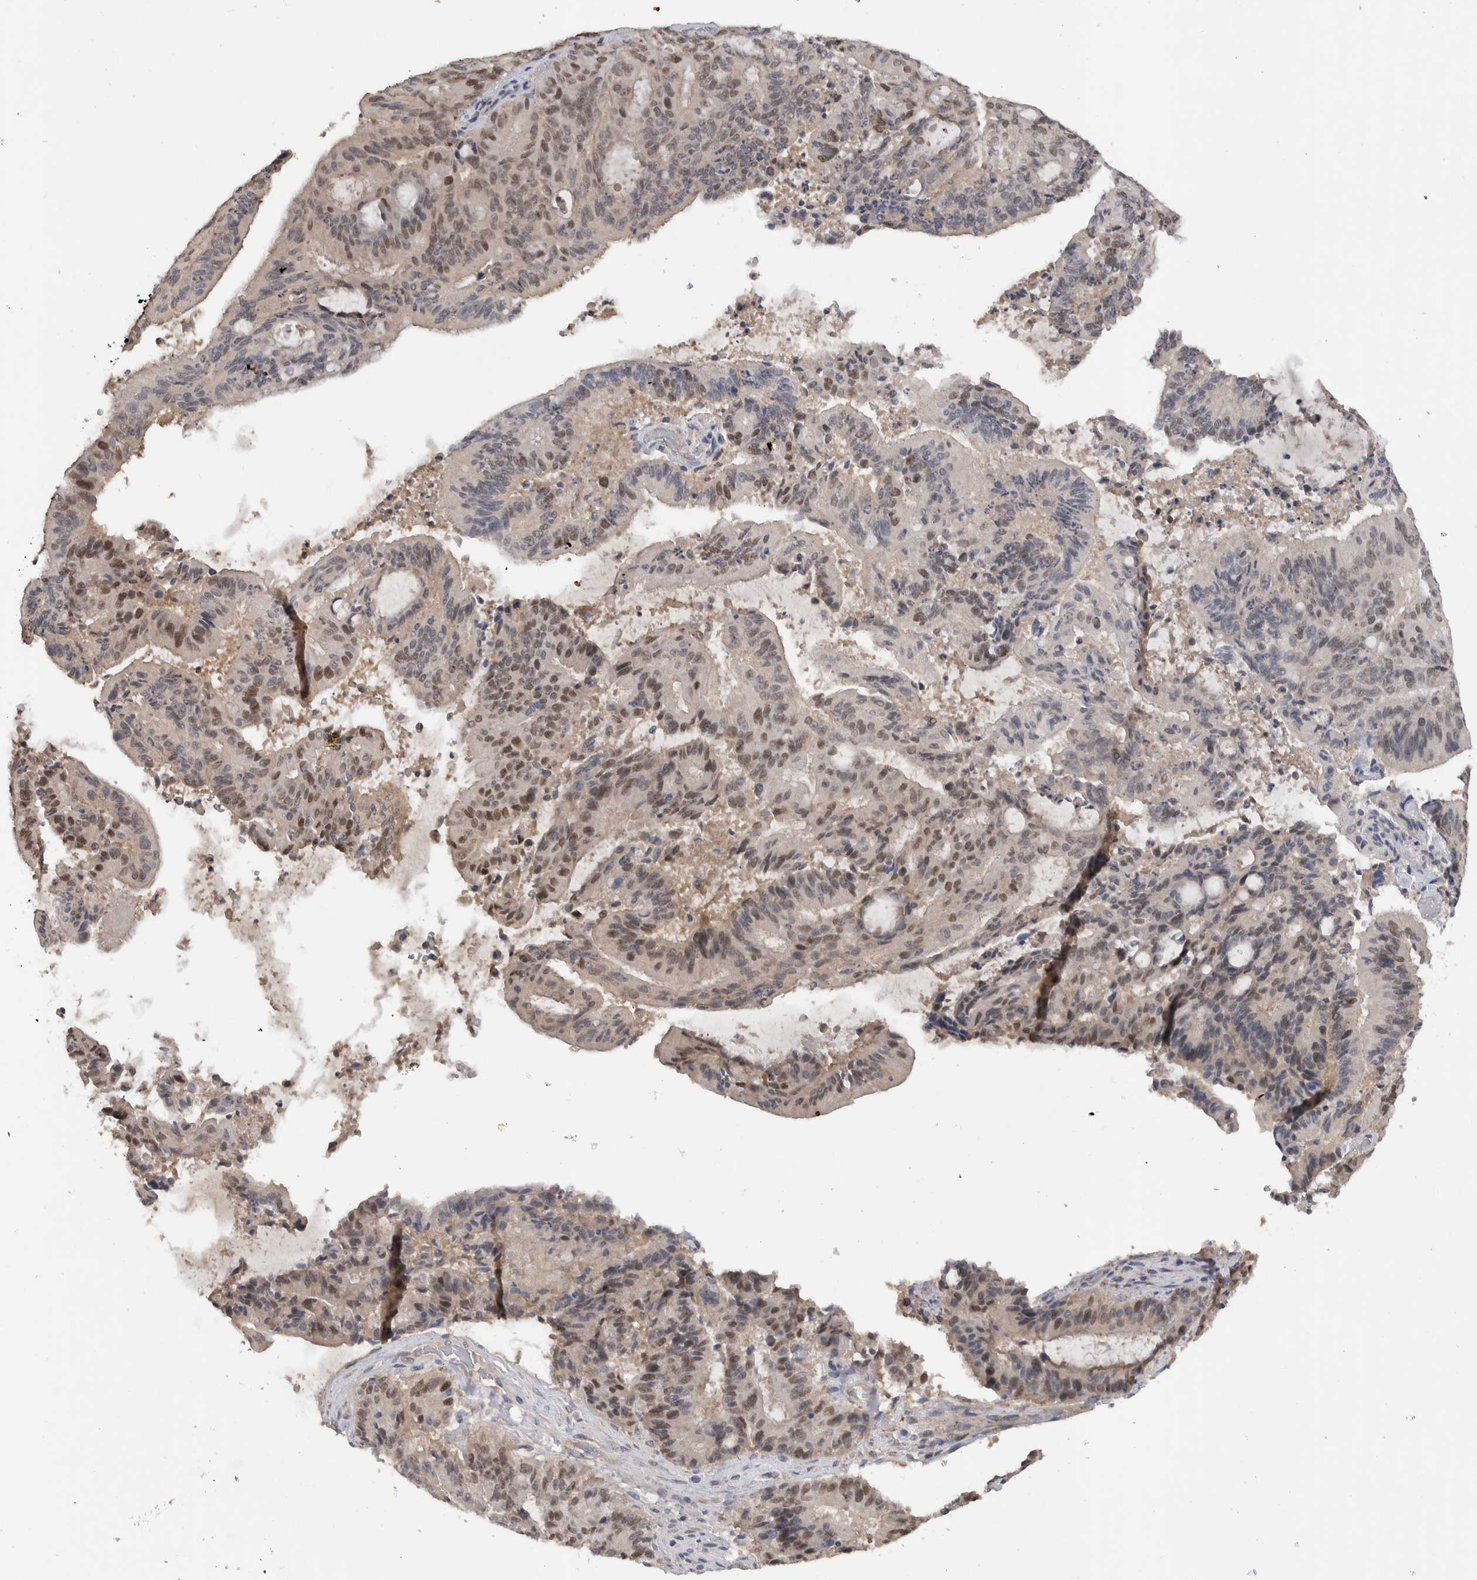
{"staining": {"intensity": "moderate", "quantity": ">75%", "location": "nuclear"}, "tissue": "liver cancer", "cell_type": "Tumor cells", "image_type": "cancer", "snomed": [{"axis": "morphology", "description": "Normal tissue, NOS"}, {"axis": "morphology", "description": "Cholangiocarcinoma"}, {"axis": "topography", "description": "Liver"}, {"axis": "topography", "description": "Peripheral nerve tissue"}], "caption": "This is a micrograph of IHC staining of cholangiocarcinoma (liver), which shows moderate positivity in the nuclear of tumor cells.", "gene": "DYRK2", "patient": {"sex": "female", "age": 73}}